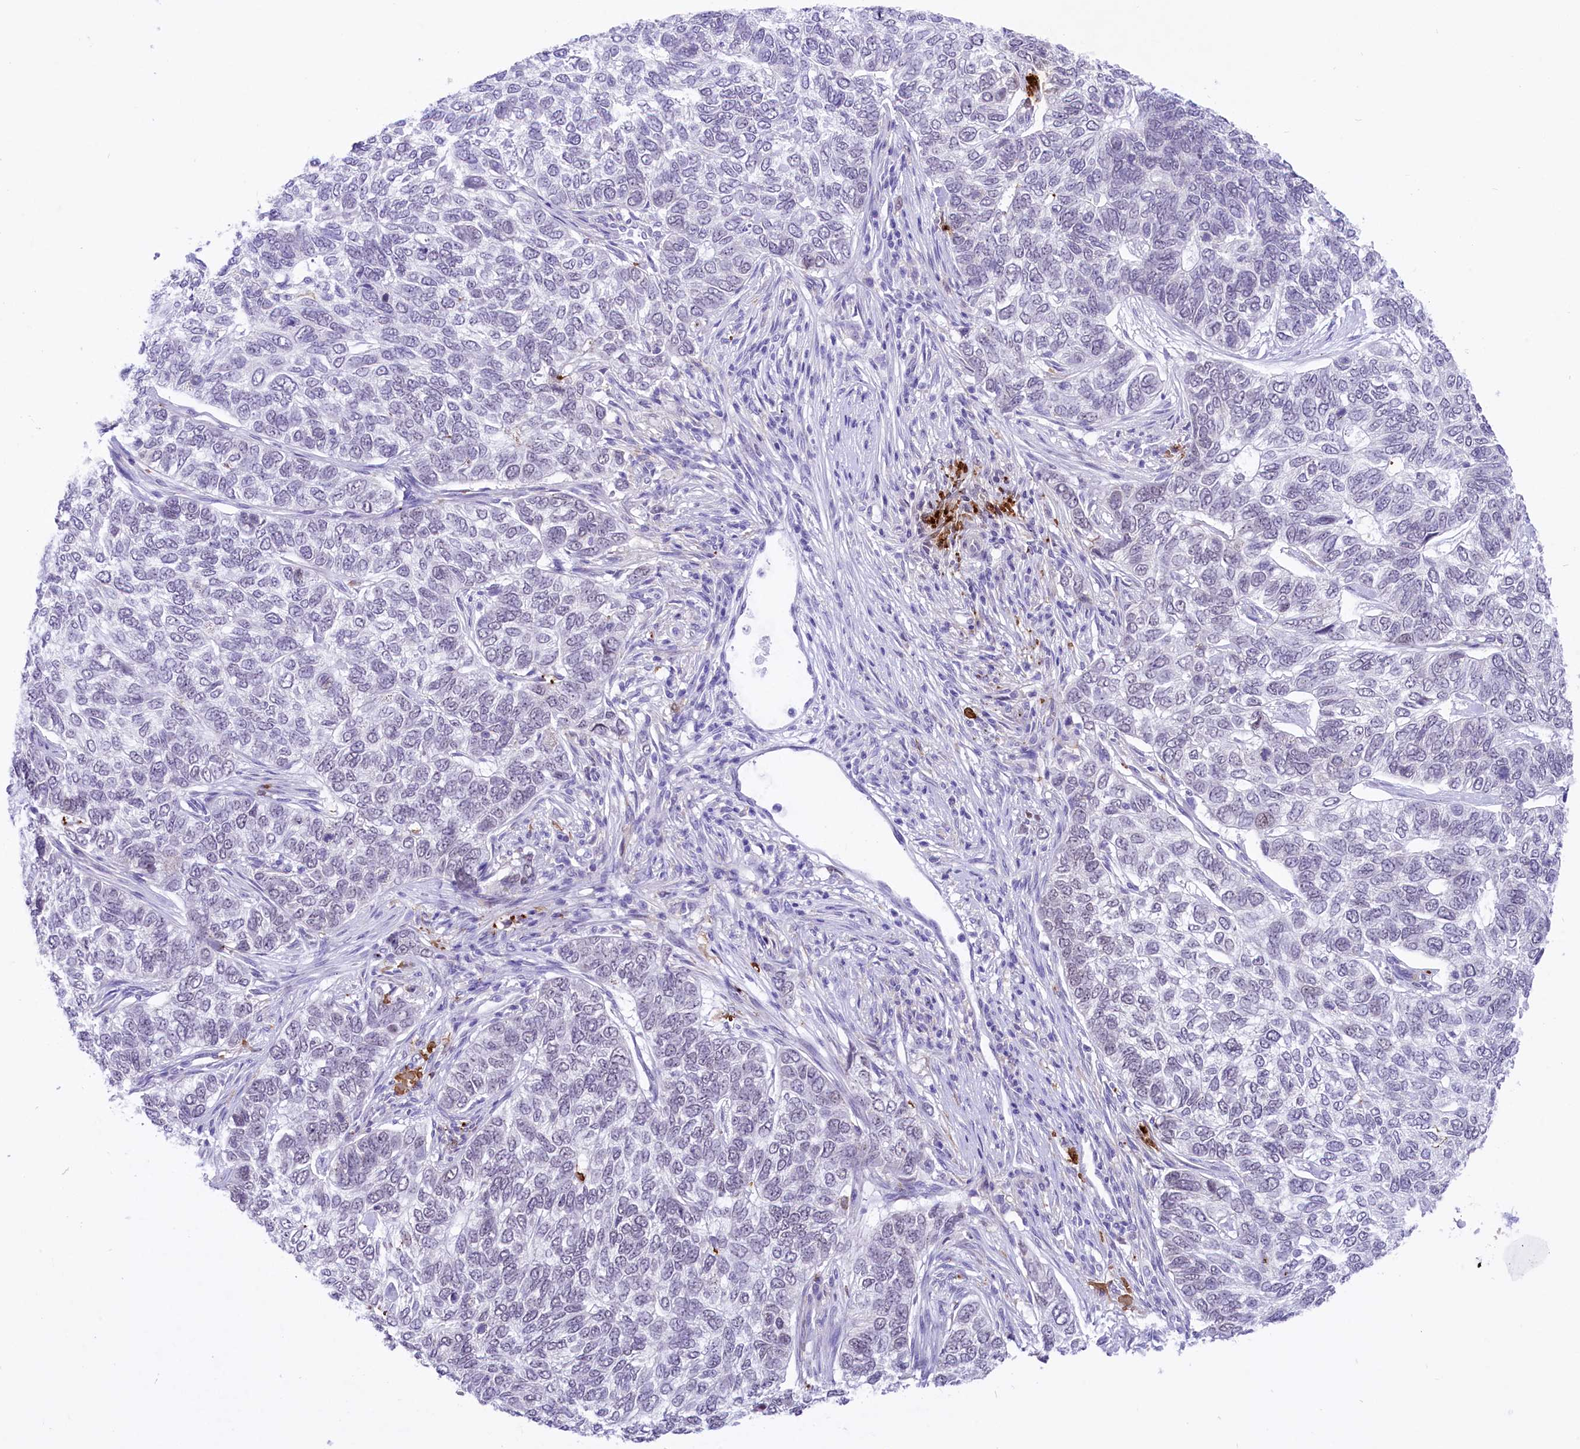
{"staining": {"intensity": "negative", "quantity": "none", "location": "none"}, "tissue": "skin cancer", "cell_type": "Tumor cells", "image_type": "cancer", "snomed": [{"axis": "morphology", "description": "Basal cell carcinoma"}, {"axis": "topography", "description": "Skin"}], "caption": "The image displays no significant expression in tumor cells of skin cancer (basal cell carcinoma).", "gene": "RPS6KB1", "patient": {"sex": "female", "age": 65}}